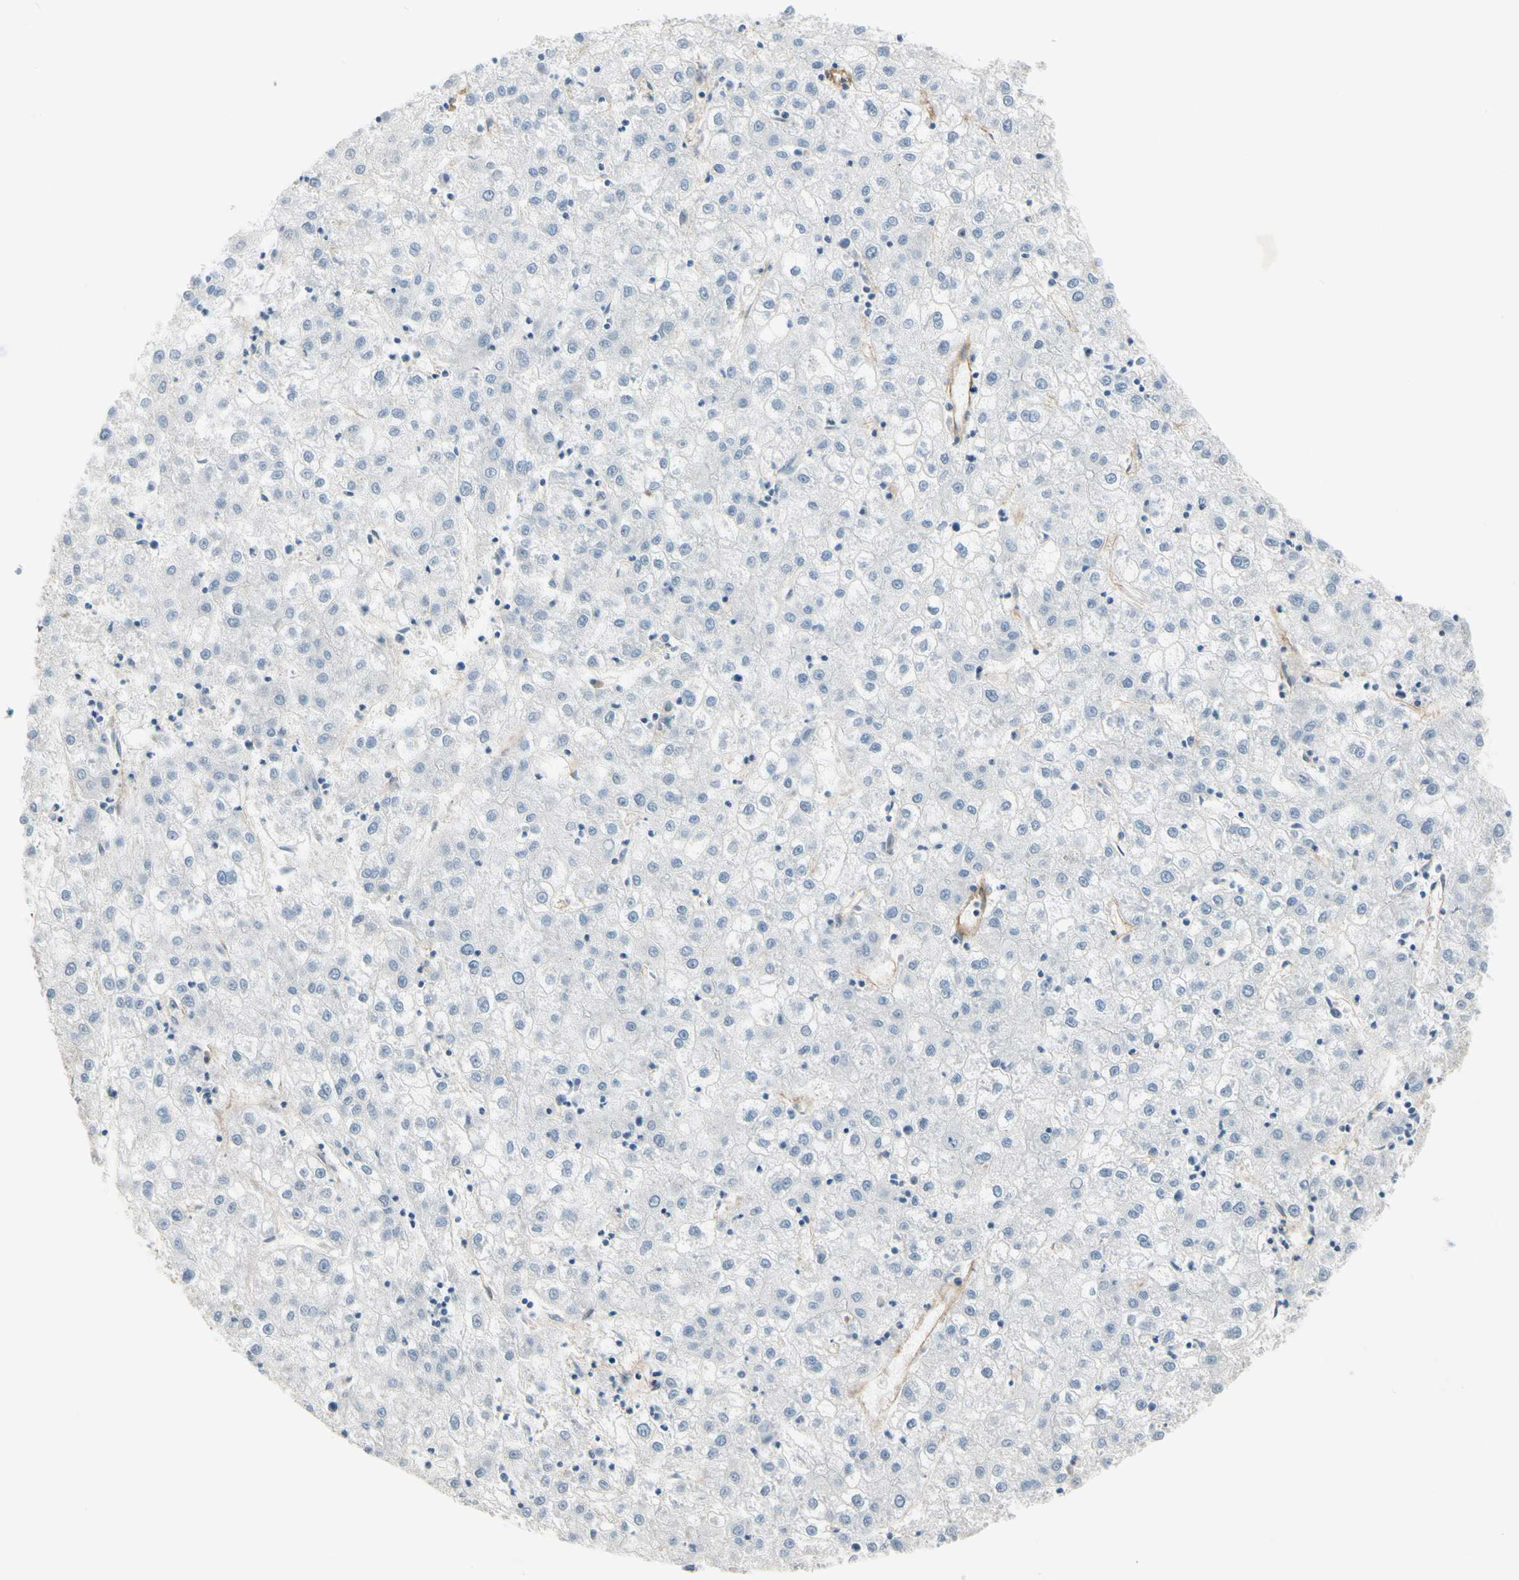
{"staining": {"intensity": "negative", "quantity": "none", "location": "none"}, "tissue": "liver cancer", "cell_type": "Tumor cells", "image_type": "cancer", "snomed": [{"axis": "morphology", "description": "Carcinoma, Hepatocellular, NOS"}, {"axis": "topography", "description": "Liver"}], "caption": "High magnification brightfield microscopy of liver cancer (hepatocellular carcinoma) stained with DAB (brown) and counterstained with hematoxylin (blue): tumor cells show no significant expression.", "gene": "ITGA3", "patient": {"sex": "male", "age": 72}}